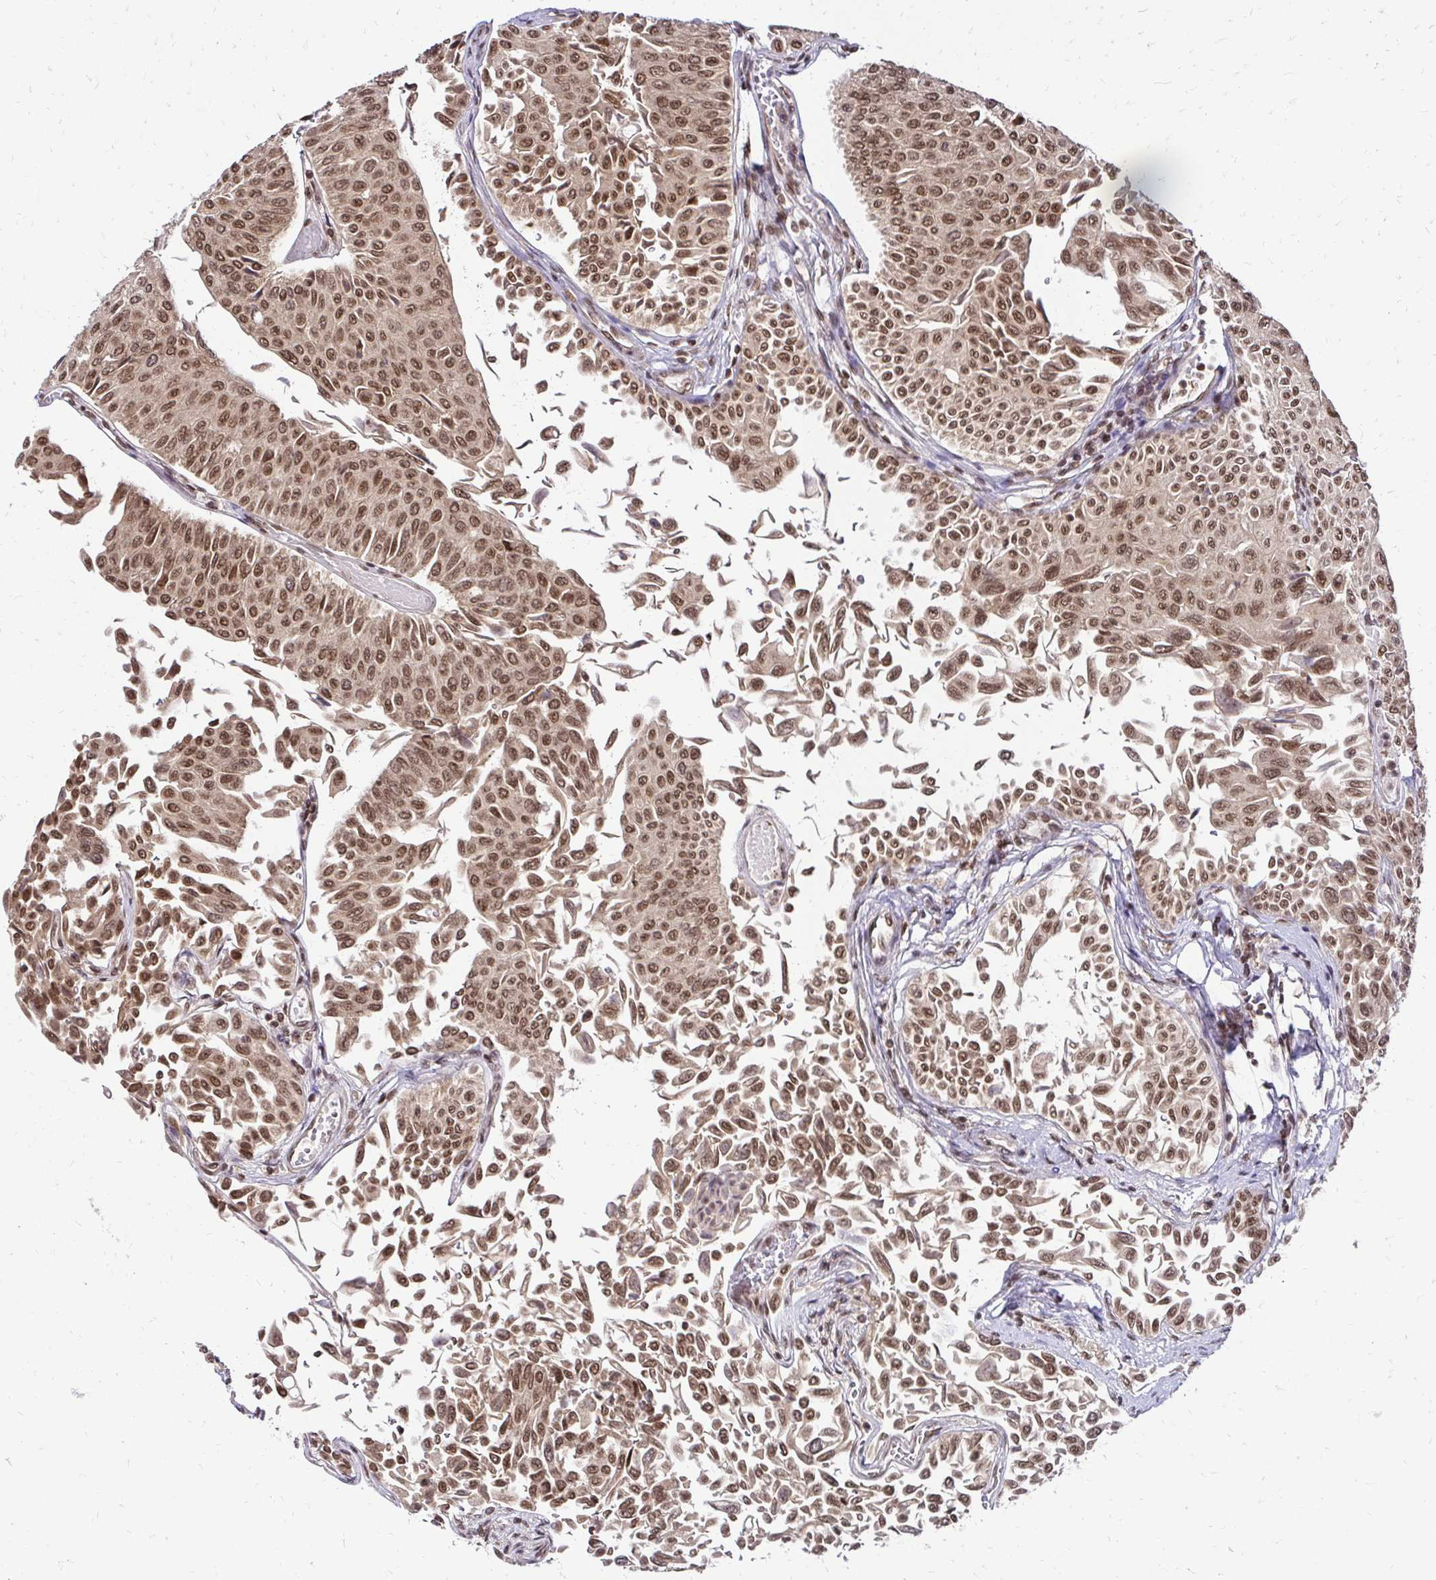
{"staining": {"intensity": "moderate", "quantity": ">75%", "location": "nuclear"}, "tissue": "urothelial cancer", "cell_type": "Tumor cells", "image_type": "cancer", "snomed": [{"axis": "morphology", "description": "Urothelial carcinoma, NOS"}, {"axis": "topography", "description": "Urinary bladder"}], "caption": "Immunohistochemistry (DAB (3,3'-diaminobenzidine)) staining of human transitional cell carcinoma displays moderate nuclear protein positivity in approximately >75% of tumor cells. (DAB (3,3'-diaminobenzidine) IHC with brightfield microscopy, high magnification).", "gene": "GLYR1", "patient": {"sex": "male", "age": 59}}